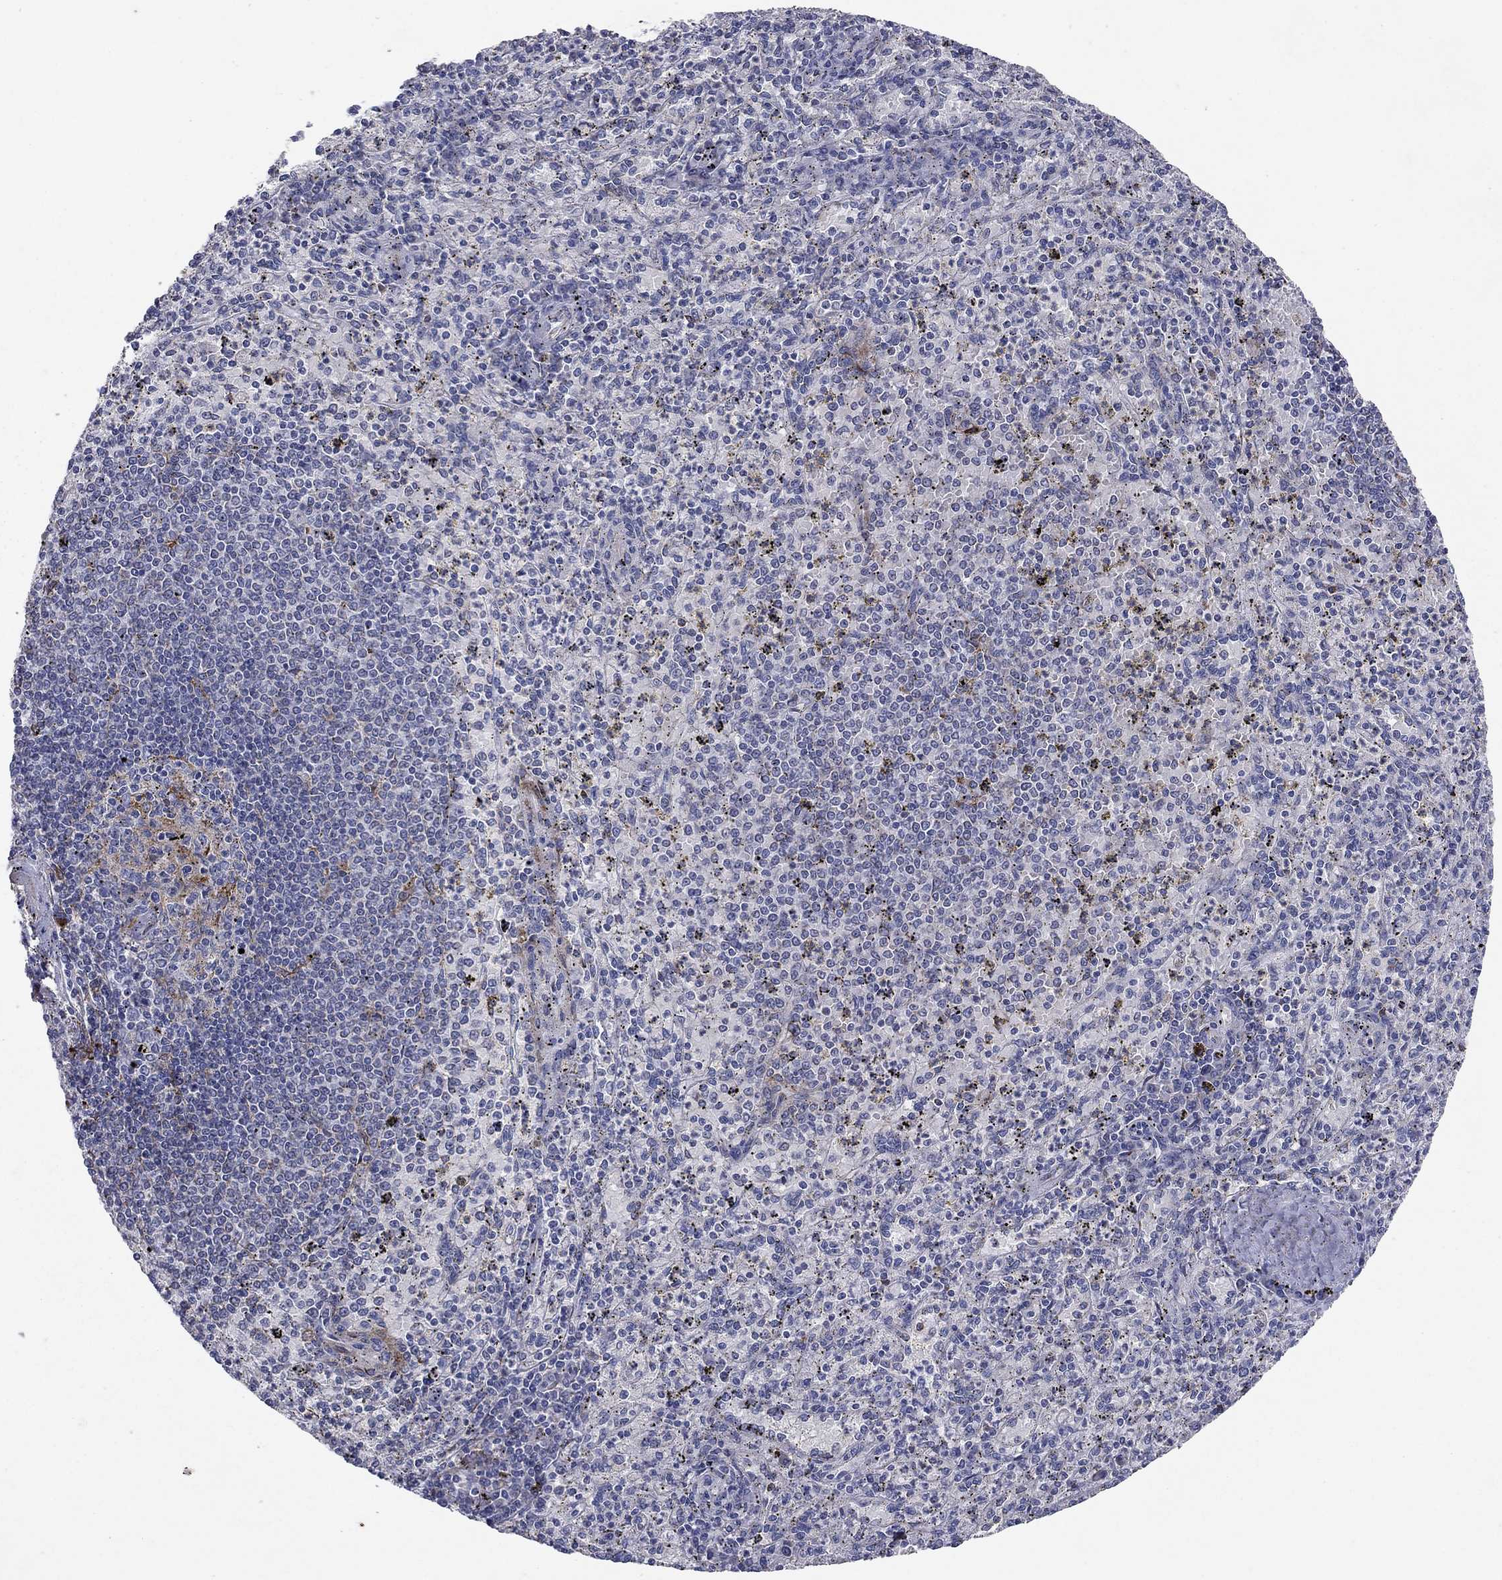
{"staining": {"intensity": "negative", "quantity": "none", "location": "none"}, "tissue": "spleen", "cell_type": "Cells in red pulp", "image_type": "normal", "snomed": [{"axis": "morphology", "description": "Normal tissue, NOS"}, {"axis": "topography", "description": "Spleen"}], "caption": "High magnification brightfield microscopy of unremarkable spleen stained with DAB (3,3'-diaminobenzidine) (brown) and counterstained with hematoxylin (blue): cells in red pulp show no significant positivity.", "gene": "PTGDS", "patient": {"sex": "male", "age": 60}}